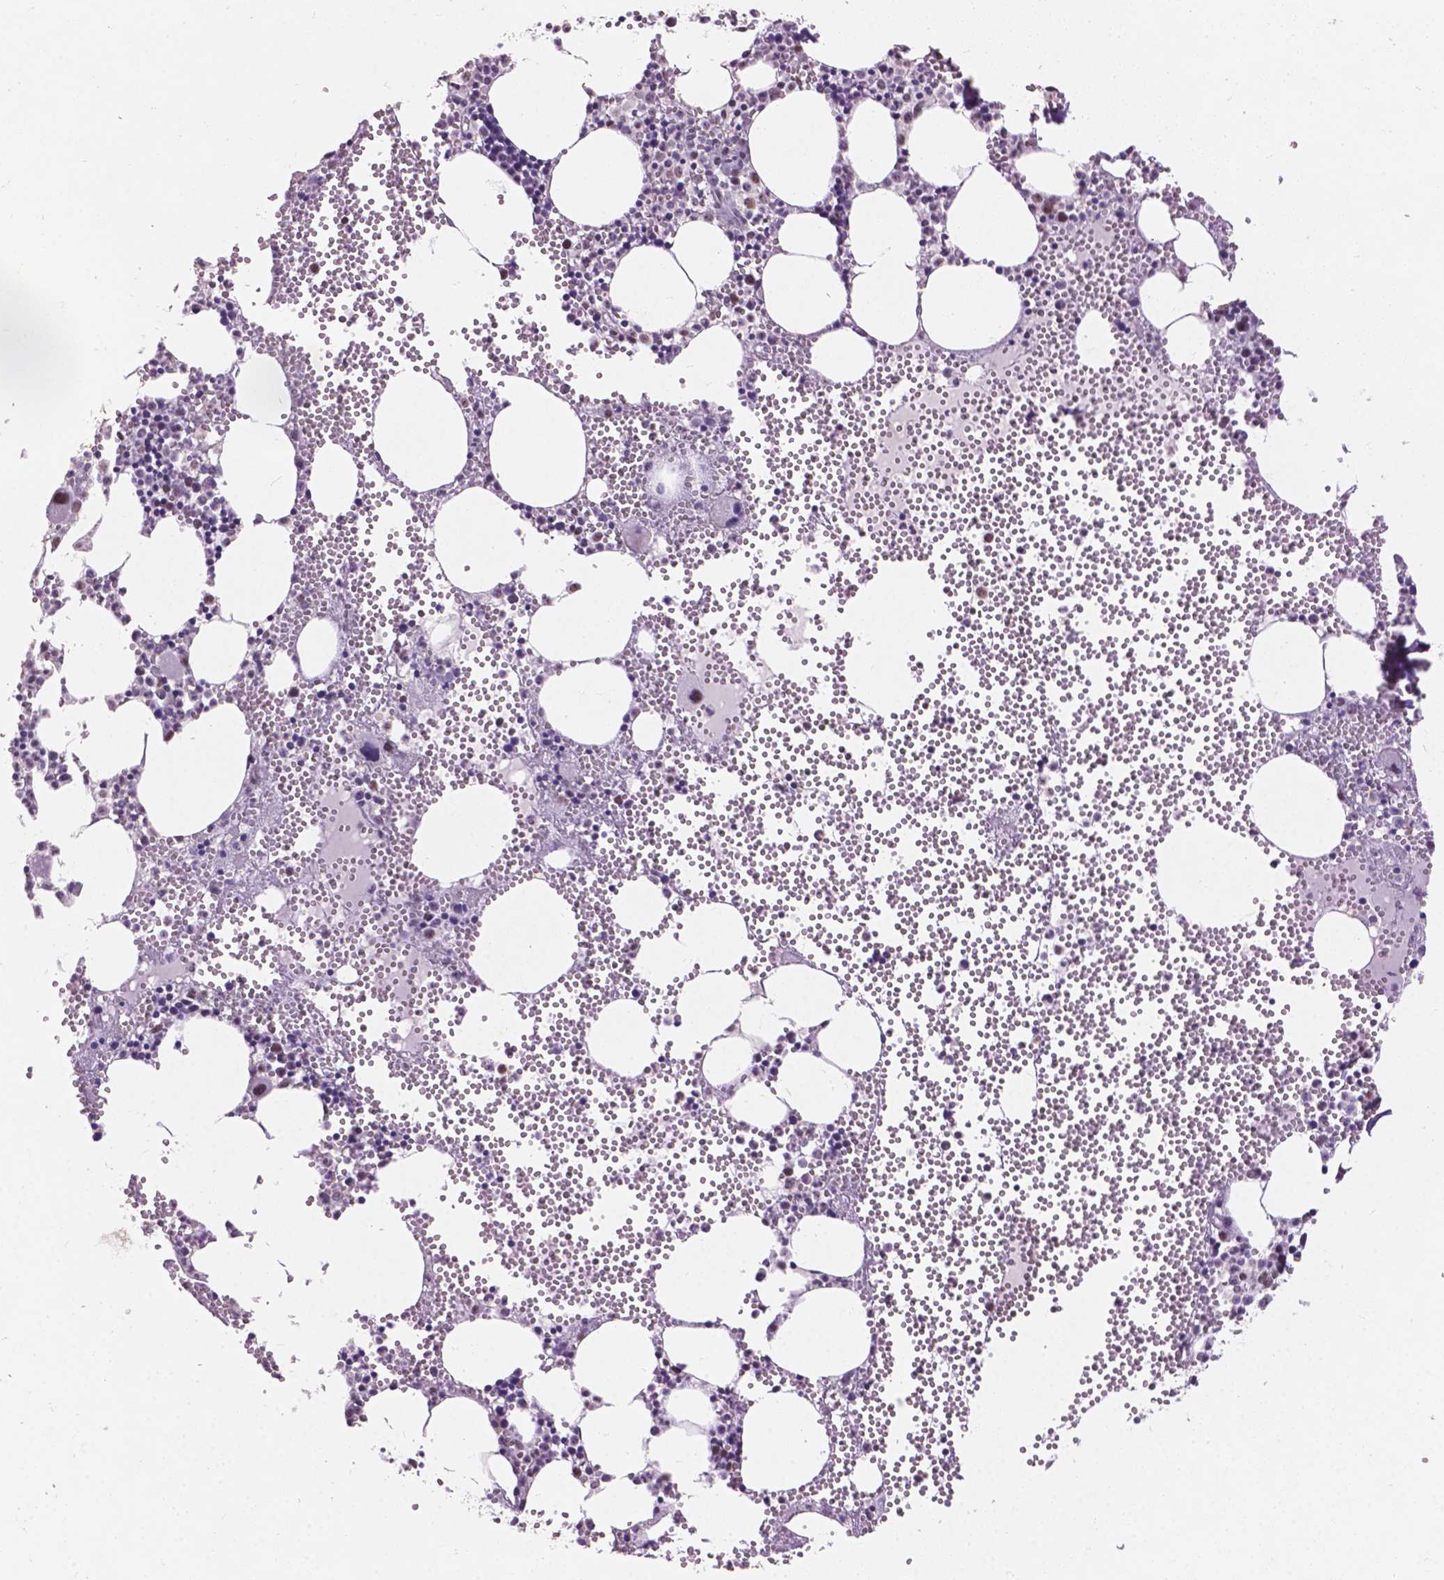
{"staining": {"intensity": "strong", "quantity": "<25%", "location": "nuclear"}, "tissue": "bone marrow", "cell_type": "Hematopoietic cells", "image_type": "normal", "snomed": [{"axis": "morphology", "description": "Normal tissue, NOS"}, {"axis": "topography", "description": "Bone marrow"}], "caption": "Benign bone marrow exhibits strong nuclear expression in about <25% of hematopoietic cells, visualized by immunohistochemistry.", "gene": "COIL", "patient": {"sex": "male", "age": 89}}